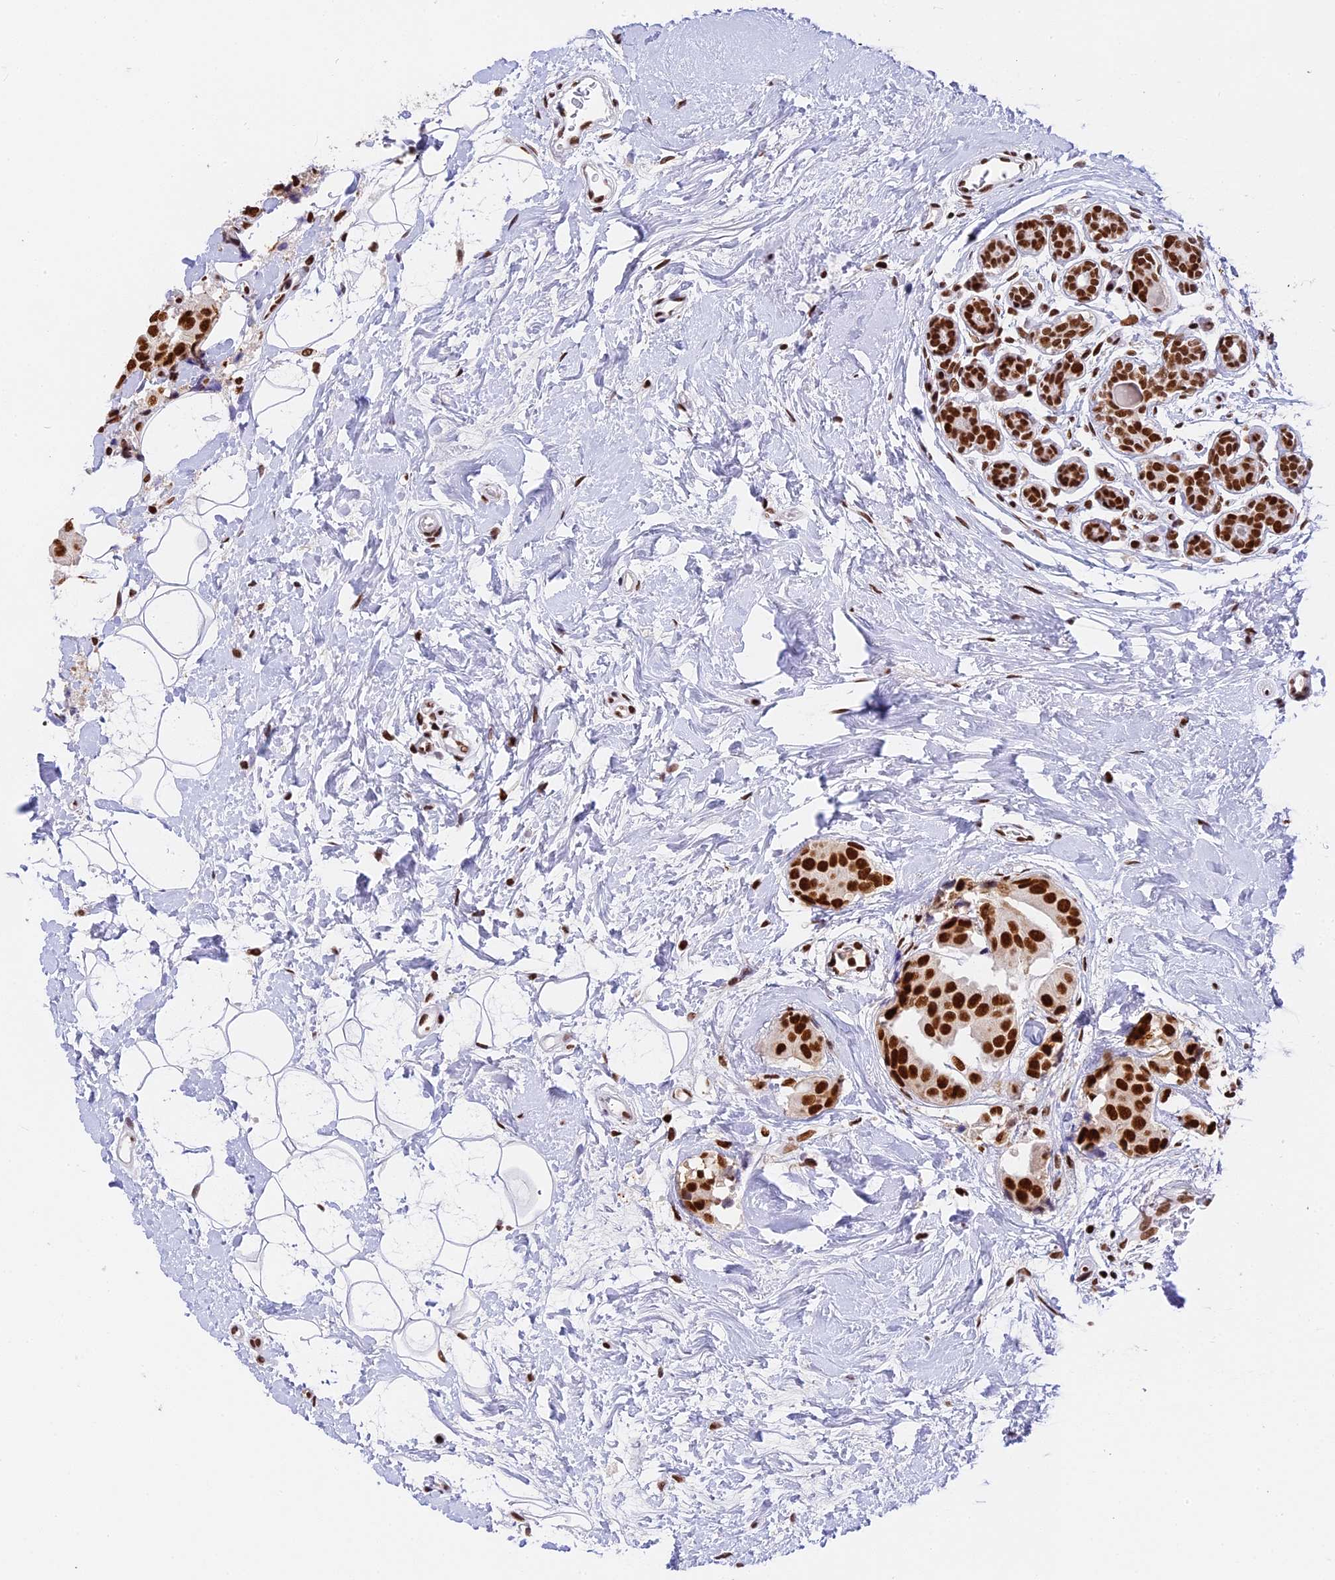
{"staining": {"intensity": "strong", "quantity": ">75%", "location": "nuclear"}, "tissue": "breast cancer", "cell_type": "Tumor cells", "image_type": "cancer", "snomed": [{"axis": "morphology", "description": "Normal tissue, NOS"}, {"axis": "morphology", "description": "Duct carcinoma"}, {"axis": "topography", "description": "Breast"}], "caption": "Breast cancer stained for a protein (brown) exhibits strong nuclear positive positivity in approximately >75% of tumor cells.", "gene": "SBNO1", "patient": {"sex": "female", "age": 39}}